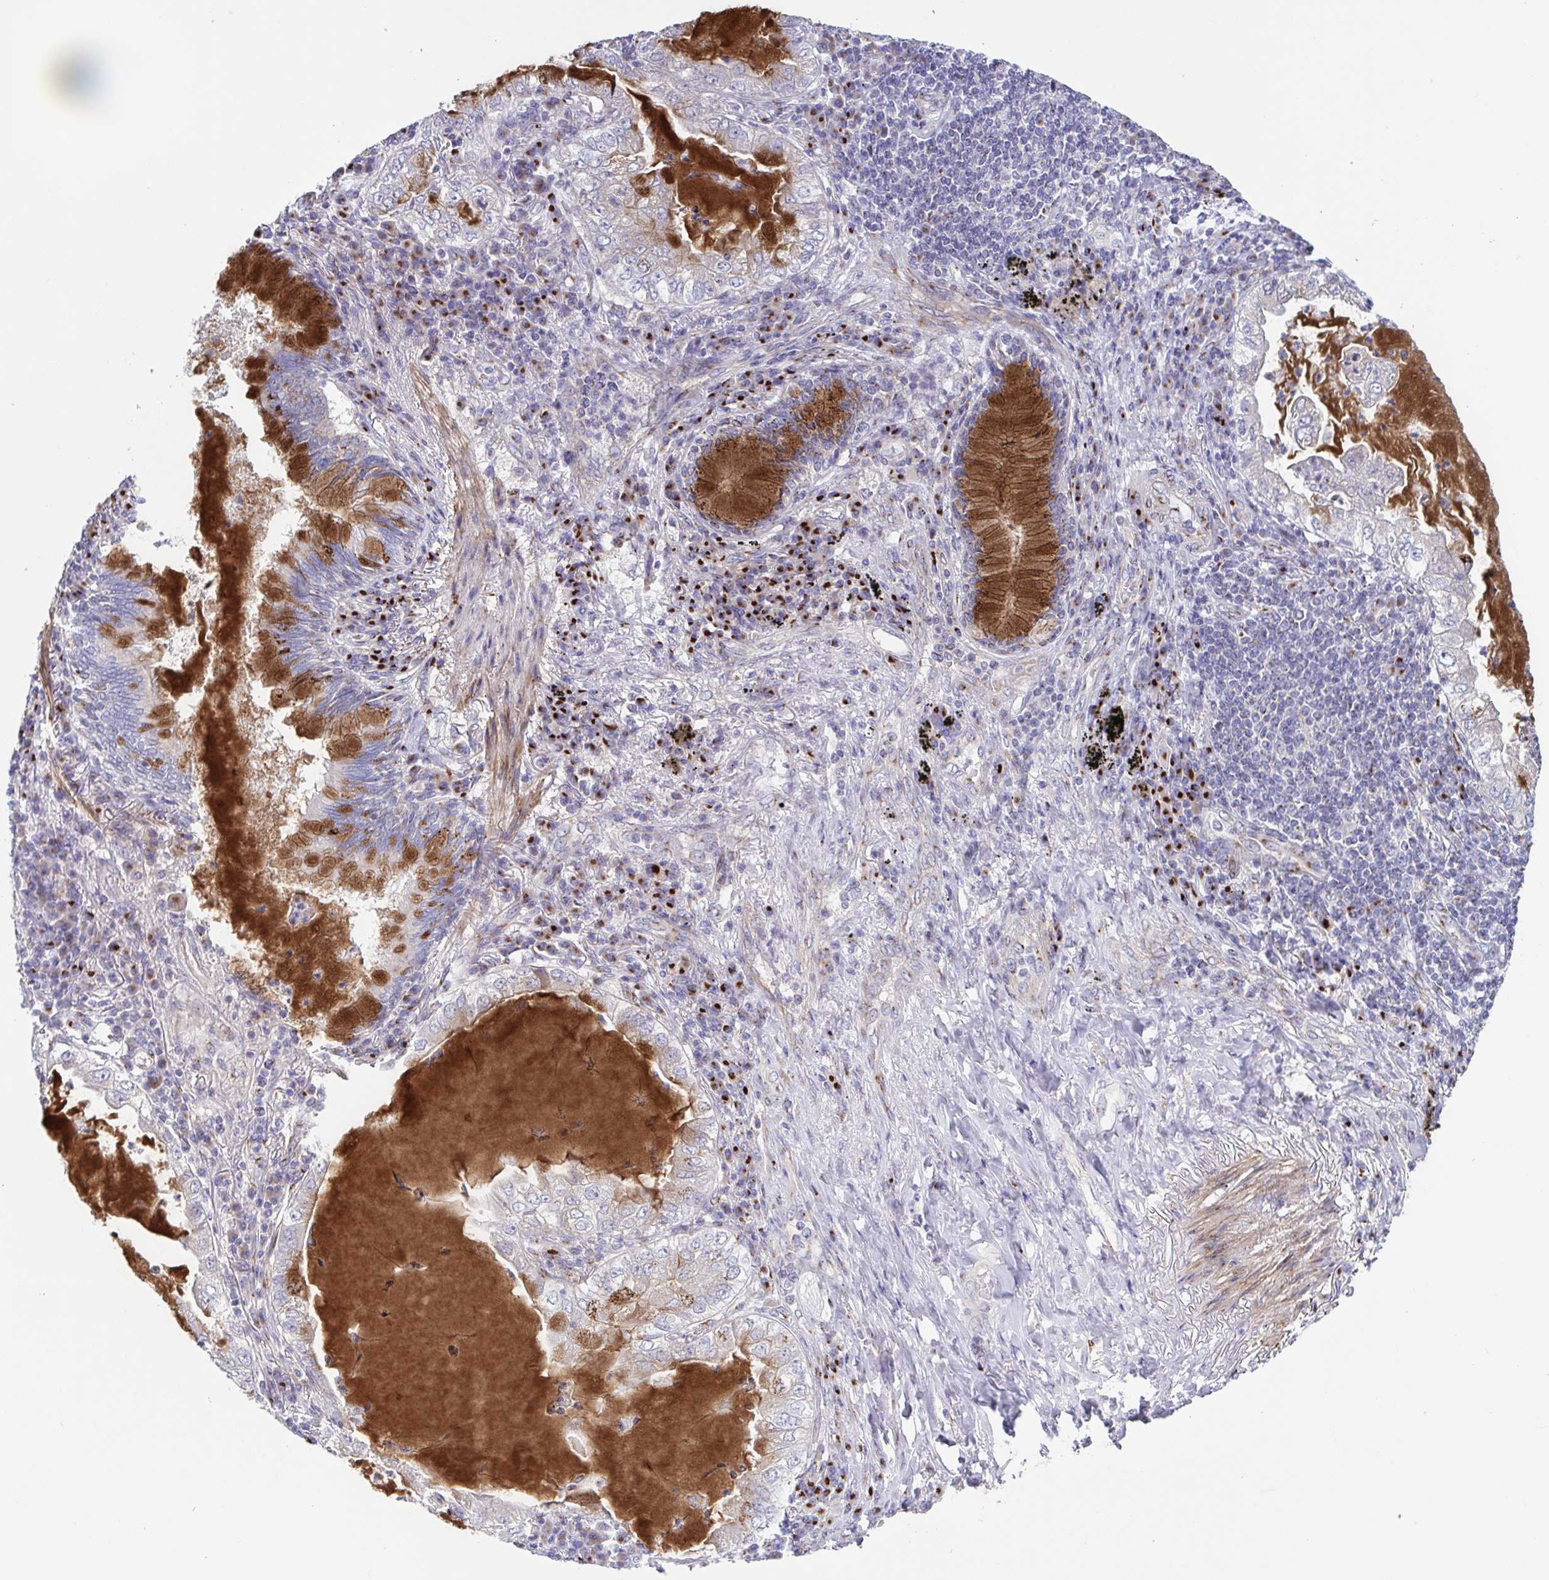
{"staining": {"intensity": "negative", "quantity": "none", "location": "none"}, "tissue": "lung cancer", "cell_type": "Tumor cells", "image_type": "cancer", "snomed": [{"axis": "morphology", "description": "Adenocarcinoma, NOS"}, {"axis": "topography", "description": "Lung"}], "caption": "DAB immunohistochemical staining of human lung cancer (adenocarcinoma) demonstrates no significant positivity in tumor cells. Brightfield microscopy of immunohistochemistry stained with DAB (brown) and hematoxylin (blue), captured at high magnification.", "gene": "COL17A1", "patient": {"sex": "female", "age": 73}}